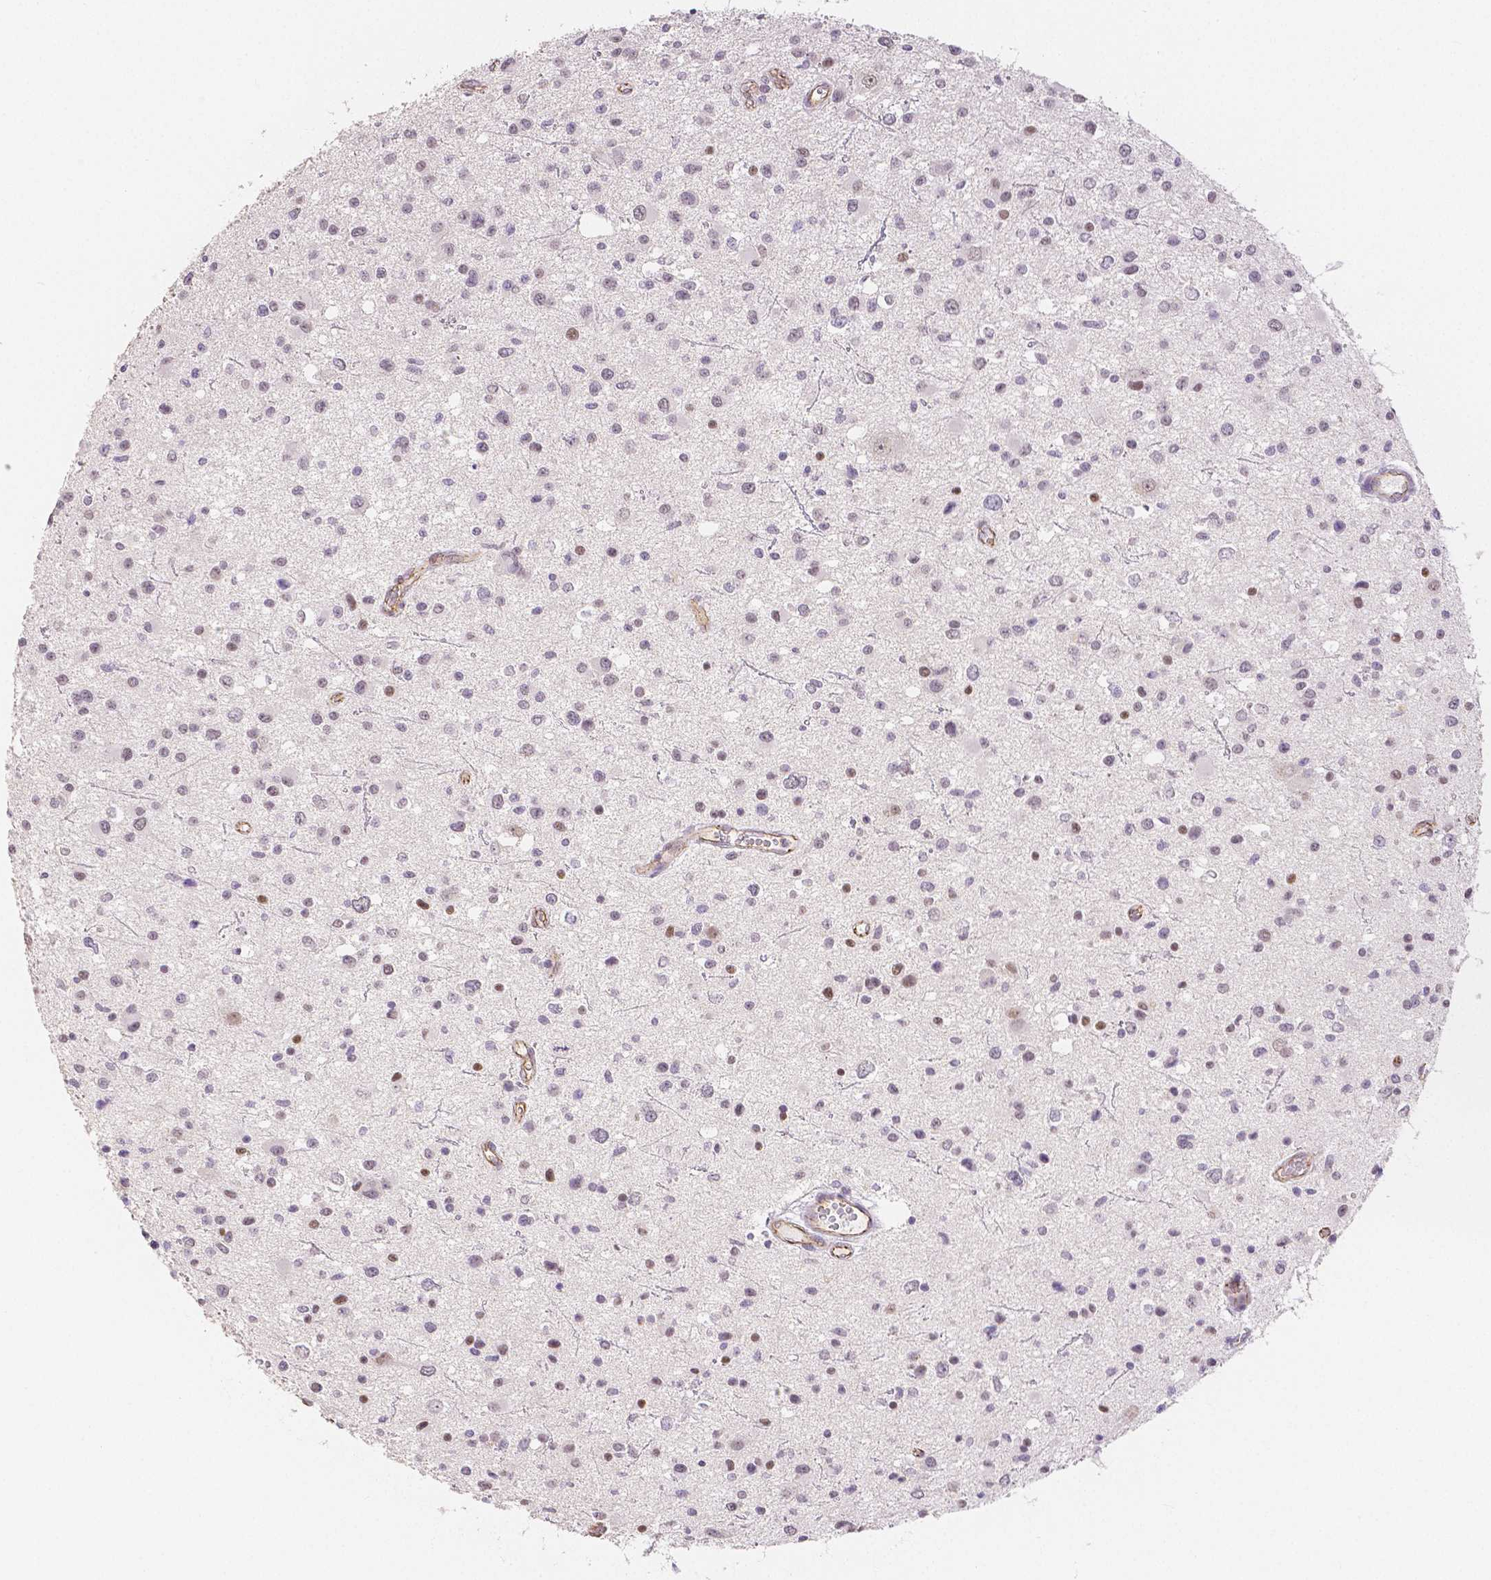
{"staining": {"intensity": "negative", "quantity": "none", "location": "none"}, "tissue": "glioma", "cell_type": "Tumor cells", "image_type": "cancer", "snomed": [{"axis": "morphology", "description": "Glioma, malignant, Low grade"}, {"axis": "topography", "description": "Brain"}], "caption": "A histopathology image of human glioma is negative for staining in tumor cells.", "gene": "OCLN", "patient": {"sex": "male", "age": 43}}